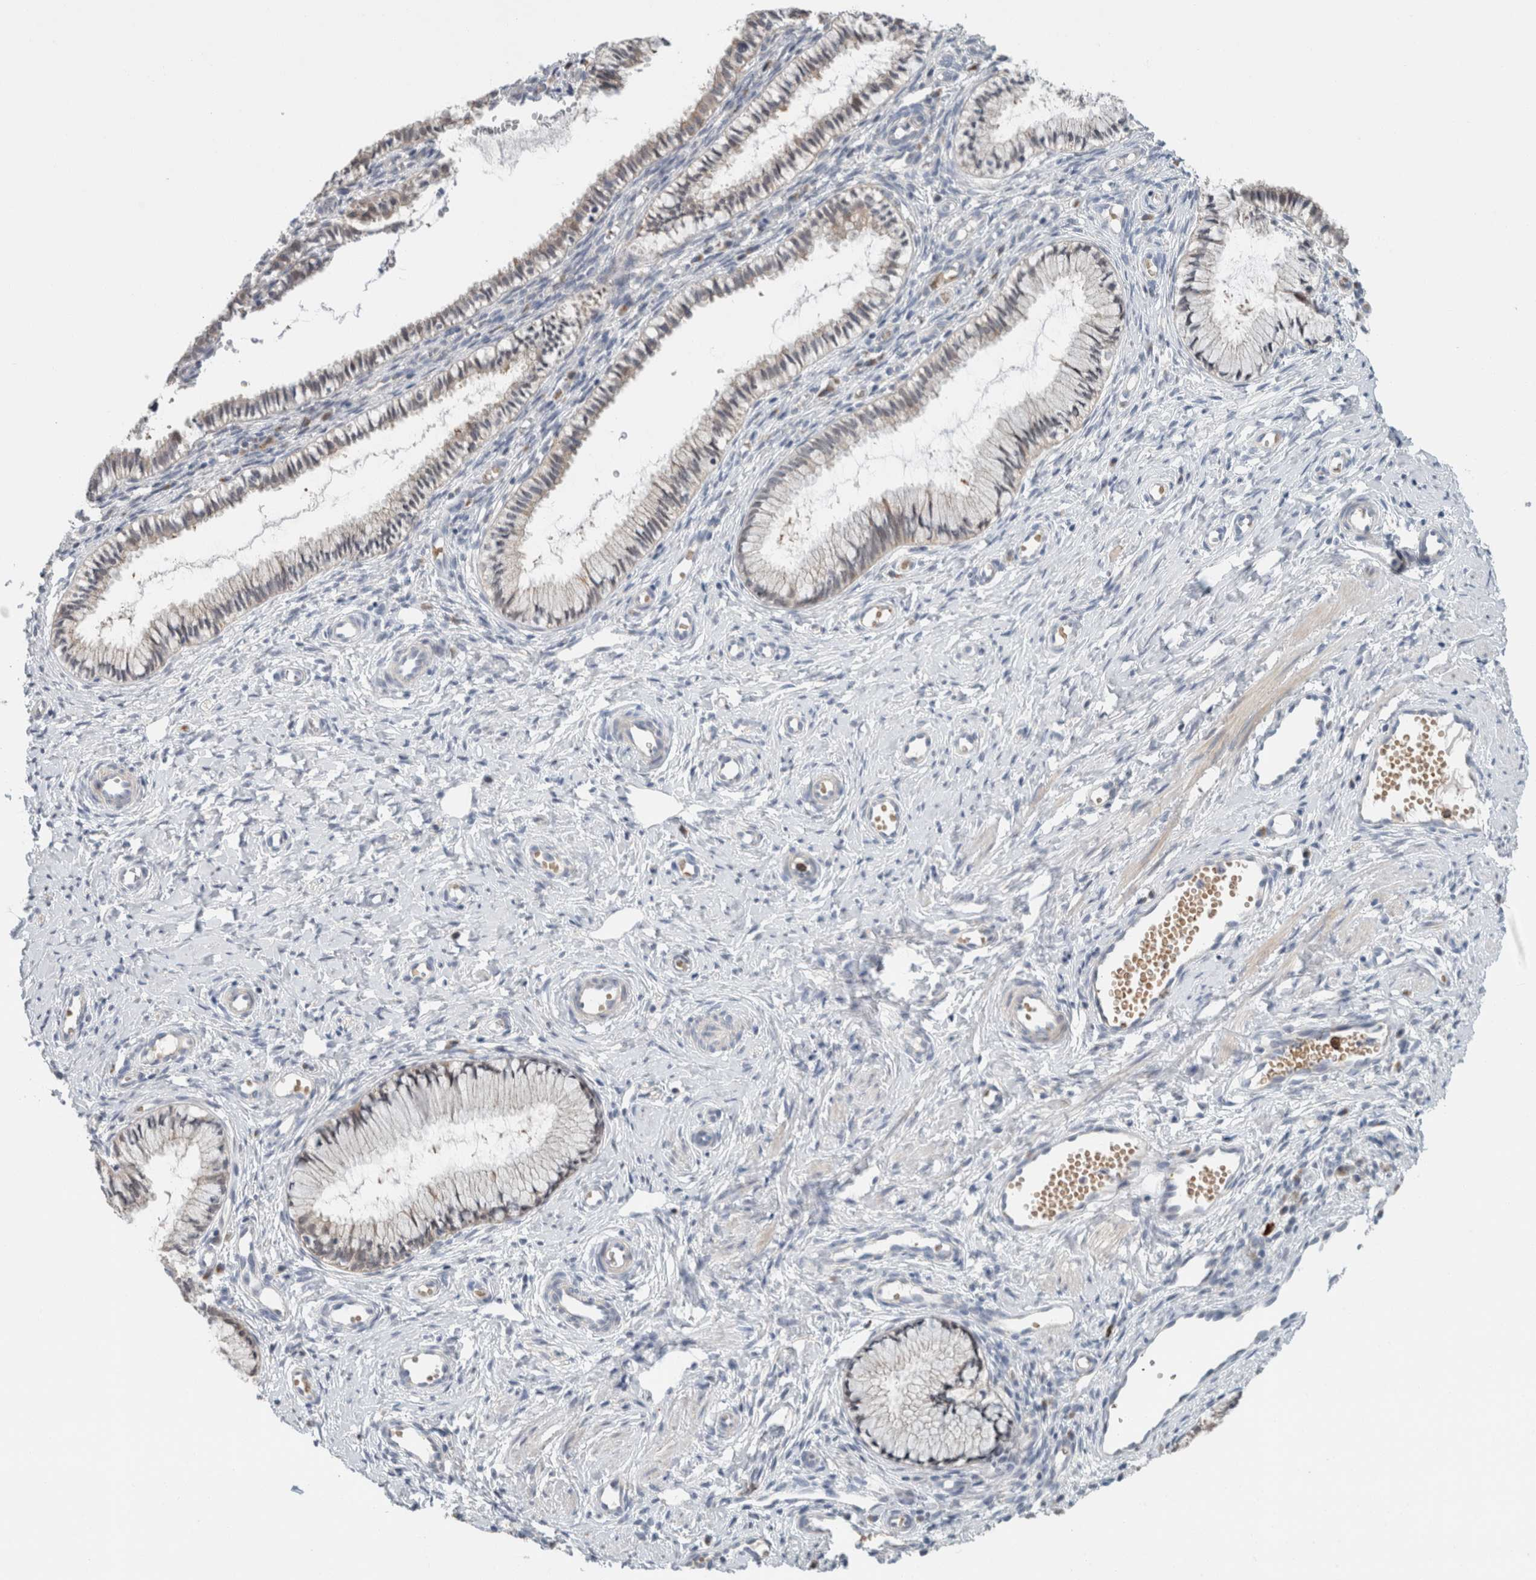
{"staining": {"intensity": "weak", "quantity": "<25%", "location": "cytoplasmic/membranous"}, "tissue": "cervix", "cell_type": "Glandular cells", "image_type": "normal", "snomed": [{"axis": "morphology", "description": "Normal tissue, NOS"}, {"axis": "topography", "description": "Cervix"}], "caption": "High magnification brightfield microscopy of benign cervix stained with DAB (3,3'-diaminobenzidine) (brown) and counterstained with hematoxylin (blue): glandular cells show no significant staining.", "gene": "CRAT", "patient": {"sex": "female", "age": 27}}